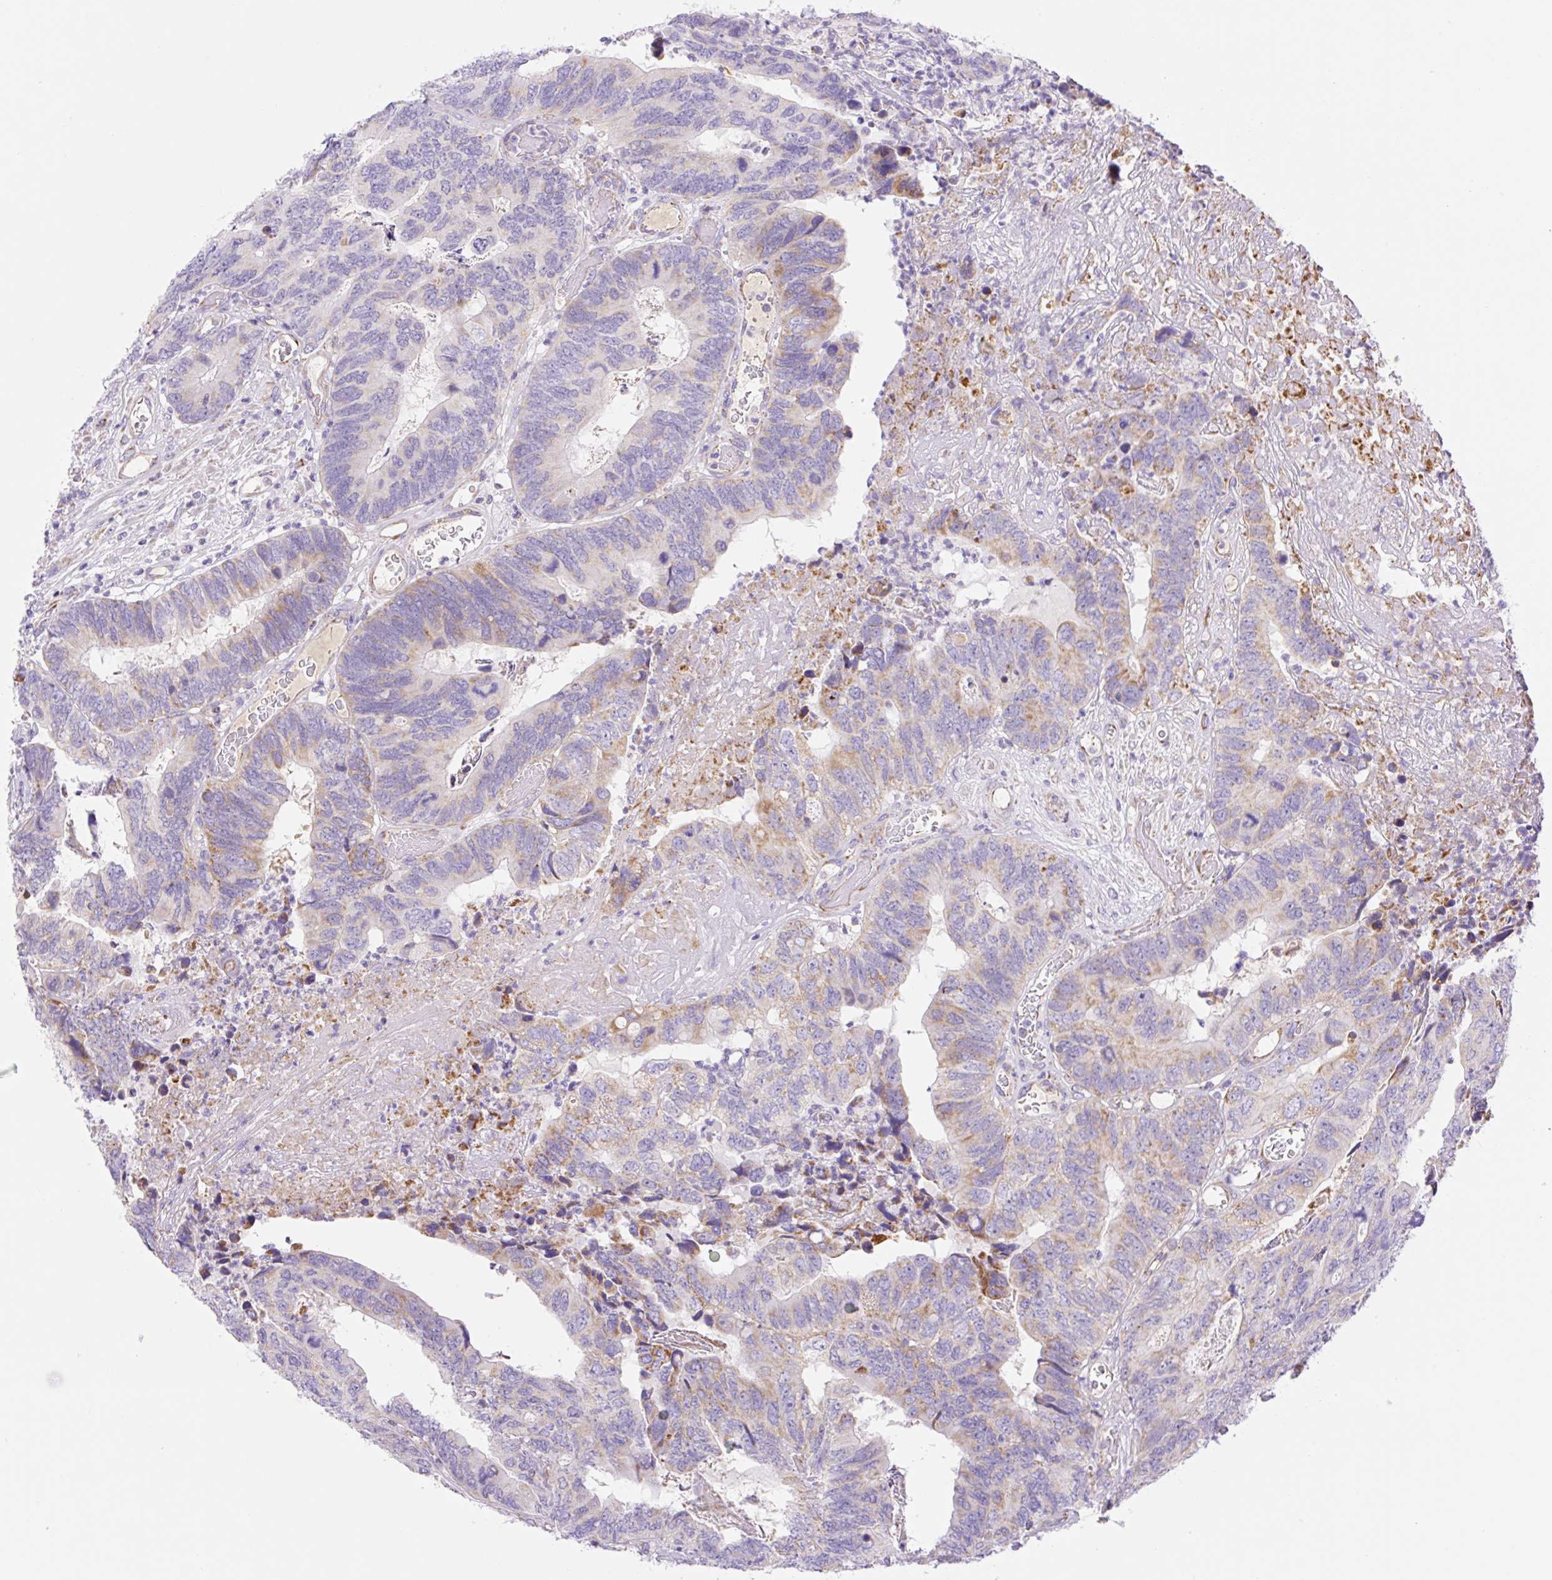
{"staining": {"intensity": "moderate", "quantity": "<25%", "location": "cytoplasmic/membranous"}, "tissue": "colorectal cancer", "cell_type": "Tumor cells", "image_type": "cancer", "snomed": [{"axis": "morphology", "description": "Adenocarcinoma, NOS"}, {"axis": "topography", "description": "Colon"}], "caption": "Colorectal cancer stained with immunohistochemistry shows moderate cytoplasmic/membranous expression in approximately <25% of tumor cells.", "gene": "ETNK2", "patient": {"sex": "female", "age": 67}}